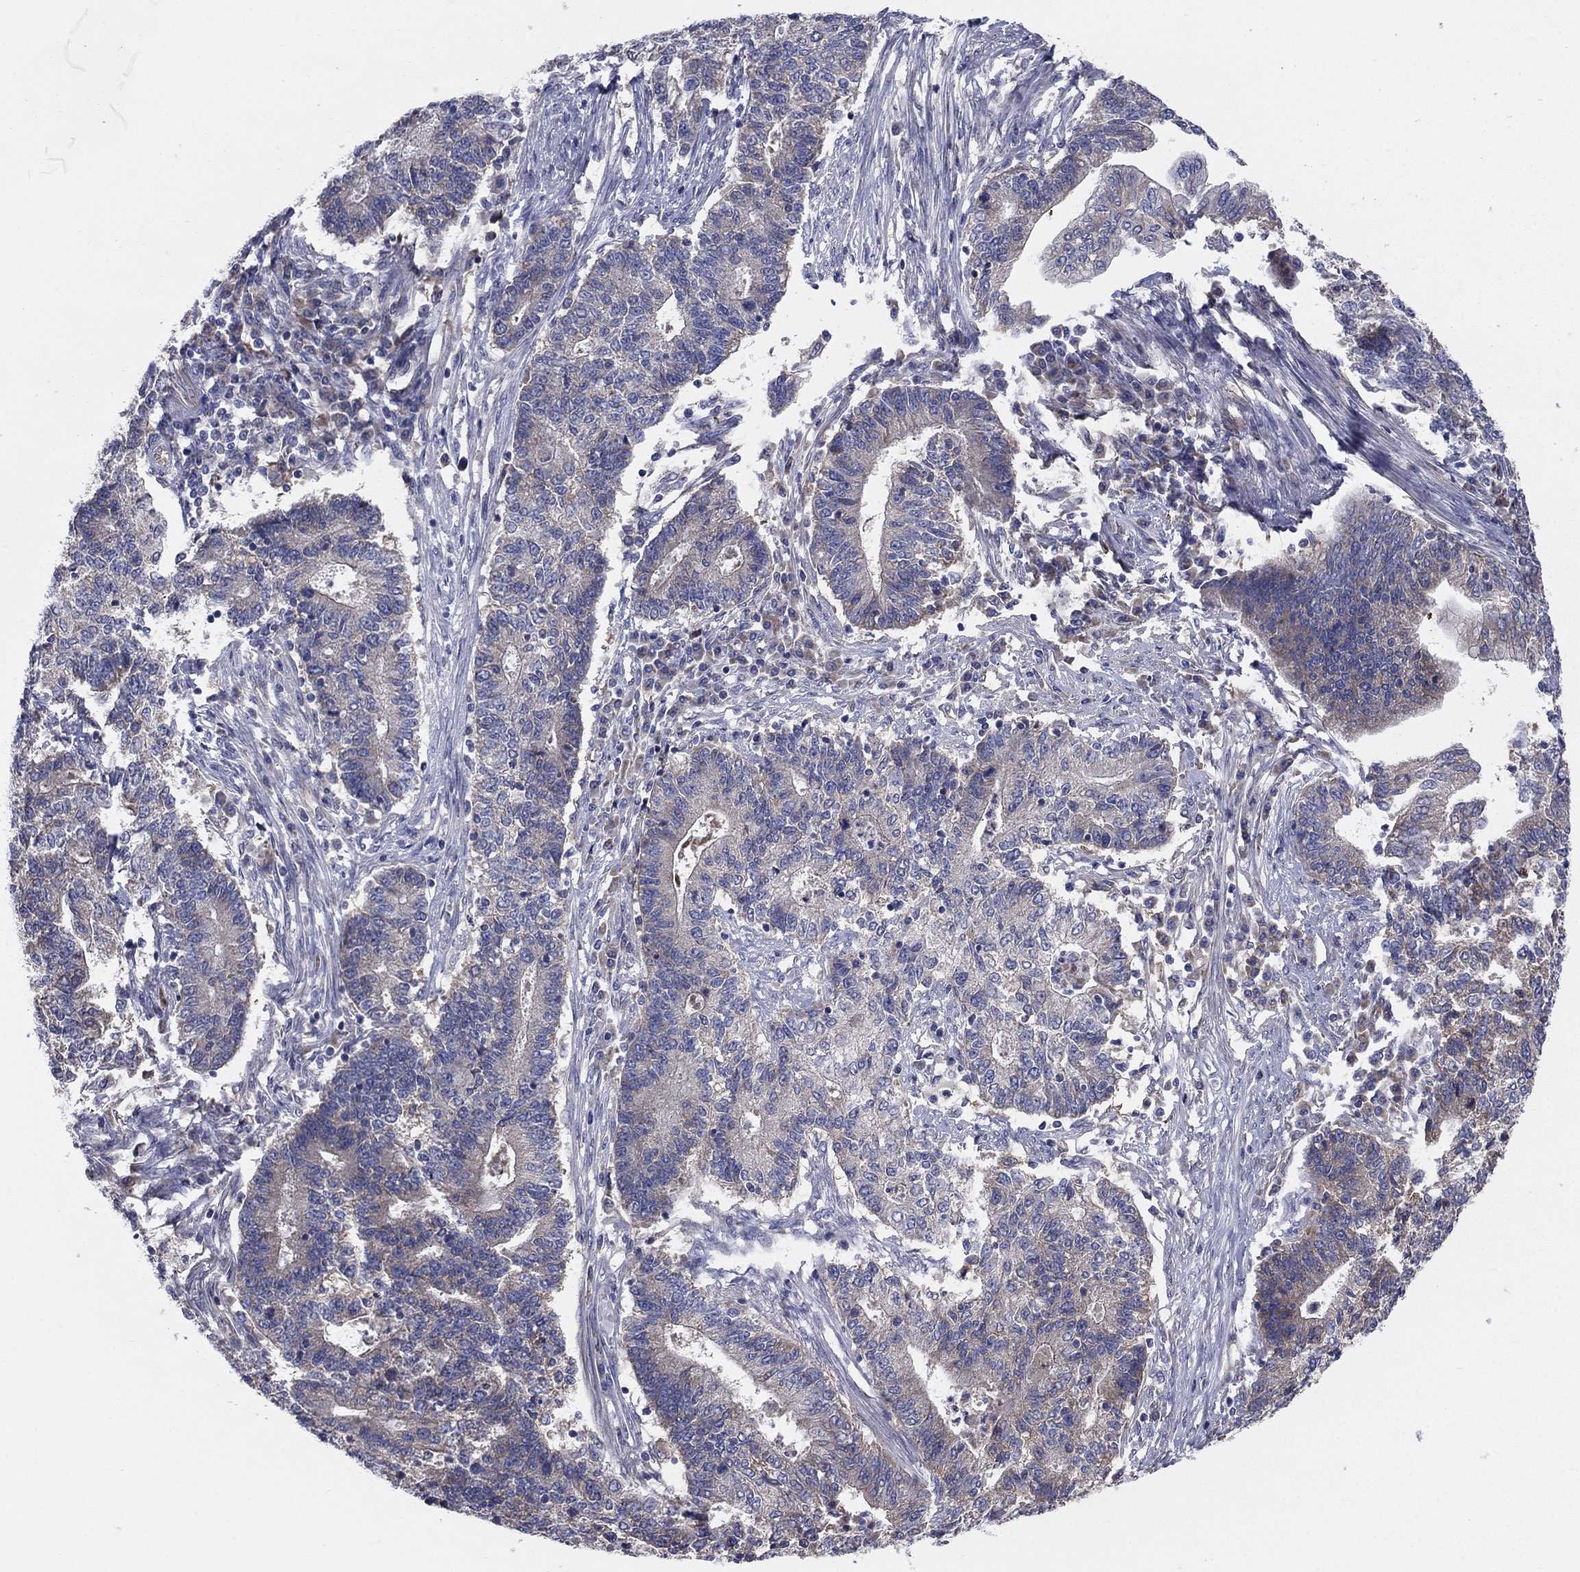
{"staining": {"intensity": "negative", "quantity": "none", "location": "none"}, "tissue": "endometrial cancer", "cell_type": "Tumor cells", "image_type": "cancer", "snomed": [{"axis": "morphology", "description": "Adenocarcinoma, NOS"}, {"axis": "topography", "description": "Uterus"}, {"axis": "topography", "description": "Endometrium"}], "caption": "Protein analysis of endometrial adenocarcinoma displays no significant expression in tumor cells.", "gene": "EMP2", "patient": {"sex": "female", "age": 54}}